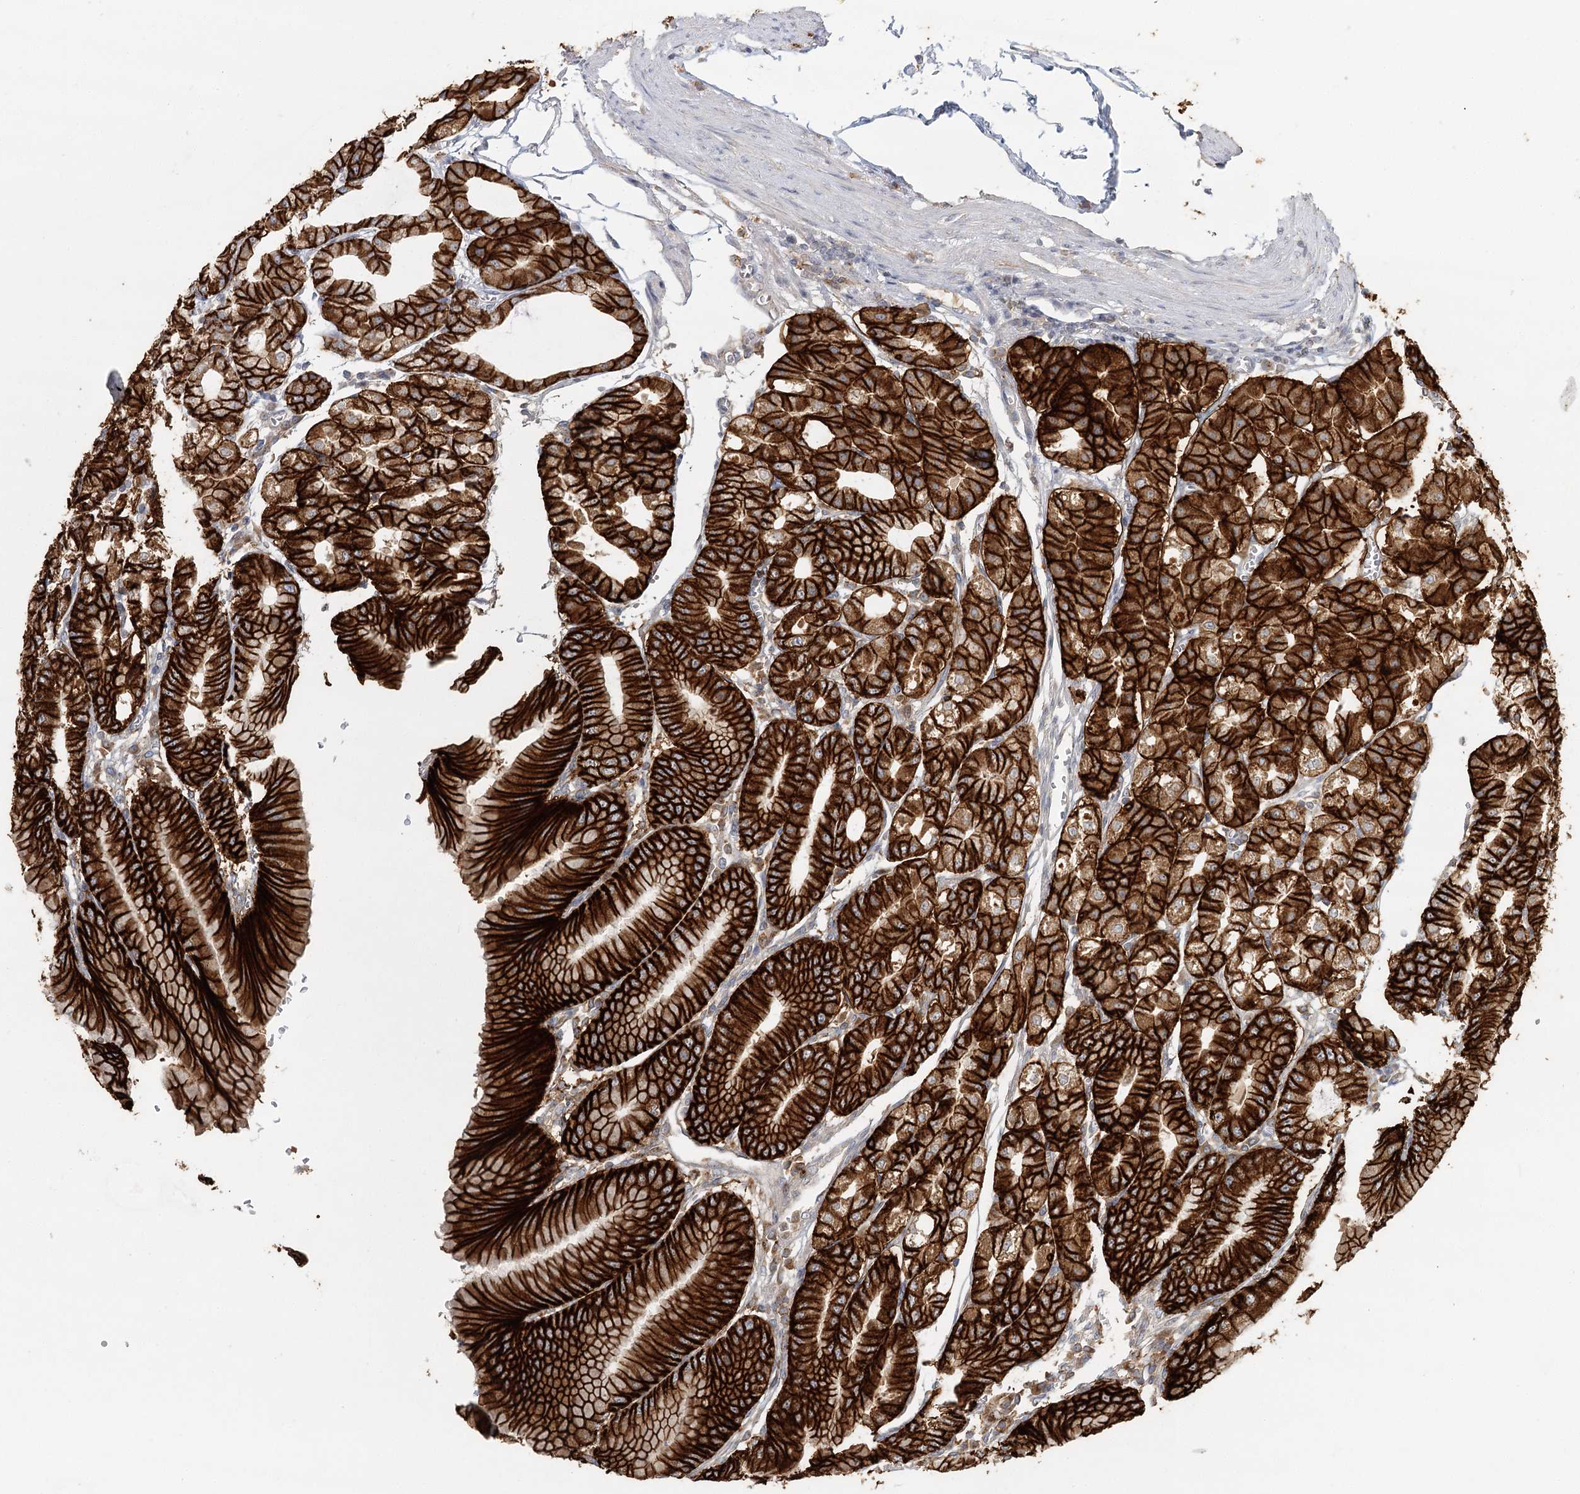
{"staining": {"intensity": "strong", "quantity": ">75%", "location": "cytoplasmic/membranous"}, "tissue": "stomach", "cell_type": "Glandular cells", "image_type": "normal", "snomed": [{"axis": "morphology", "description": "Normal tissue, NOS"}, {"axis": "topography", "description": "Stomach, lower"}], "caption": "Stomach was stained to show a protein in brown. There is high levels of strong cytoplasmic/membranous positivity in approximately >75% of glandular cells. (DAB IHC, brown staining for protein, blue staining for nuclei).", "gene": "VSIG1", "patient": {"sex": "male", "age": 71}}